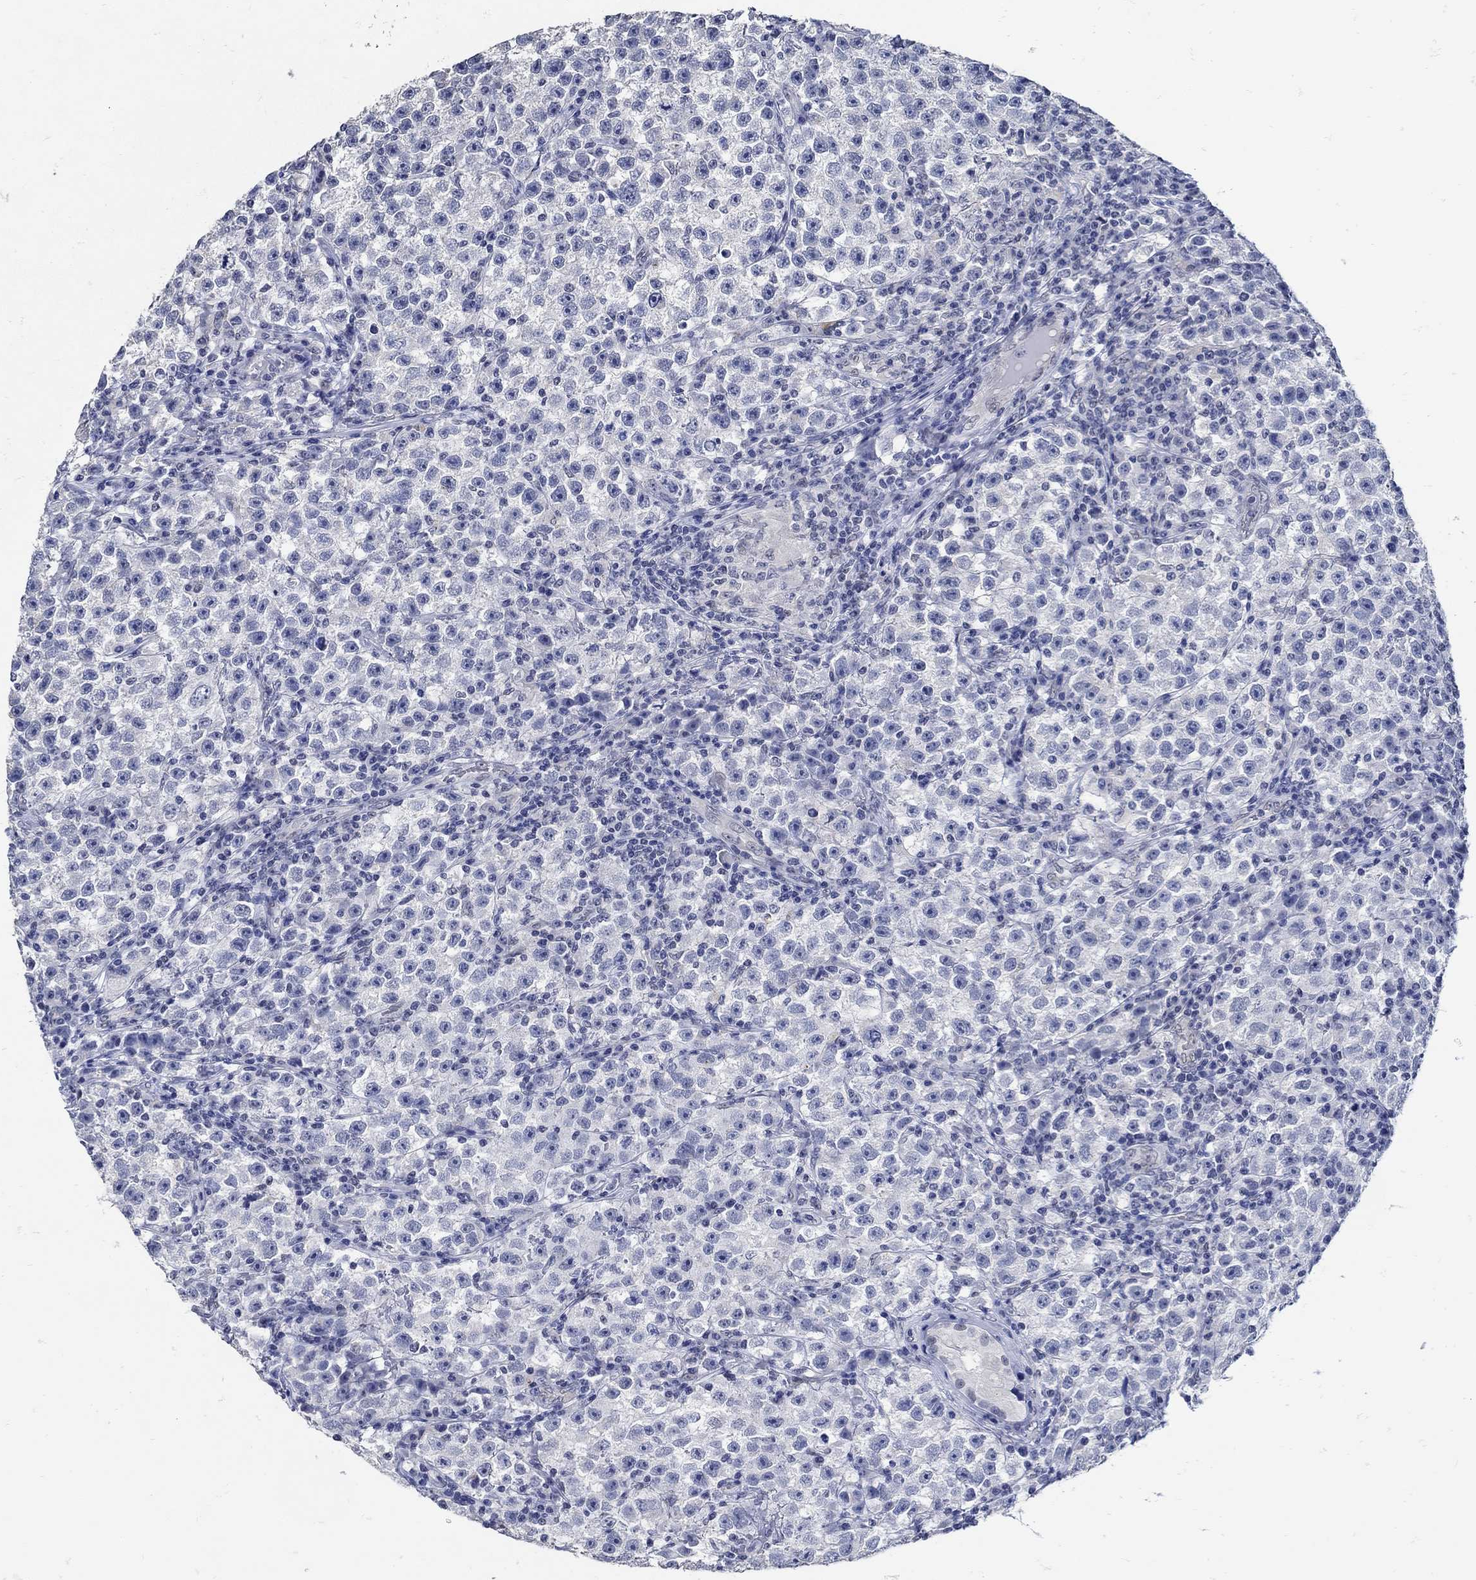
{"staining": {"intensity": "negative", "quantity": "none", "location": "none"}, "tissue": "testis cancer", "cell_type": "Tumor cells", "image_type": "cancer", "snomed": [{"axis": "morphology", "description": "Seminoma, NOS"}, {"axis": "topography", "description": "Testis"}], "caption": "Tumor cells are negative for brown protein staining in testis cancer (seminoma). (DAB (3,3'-diaminobenzidine) immunohistochemistry, high magnification).", "gene": "KCNN3", "patient": {"sex": "male", "age": 22}}